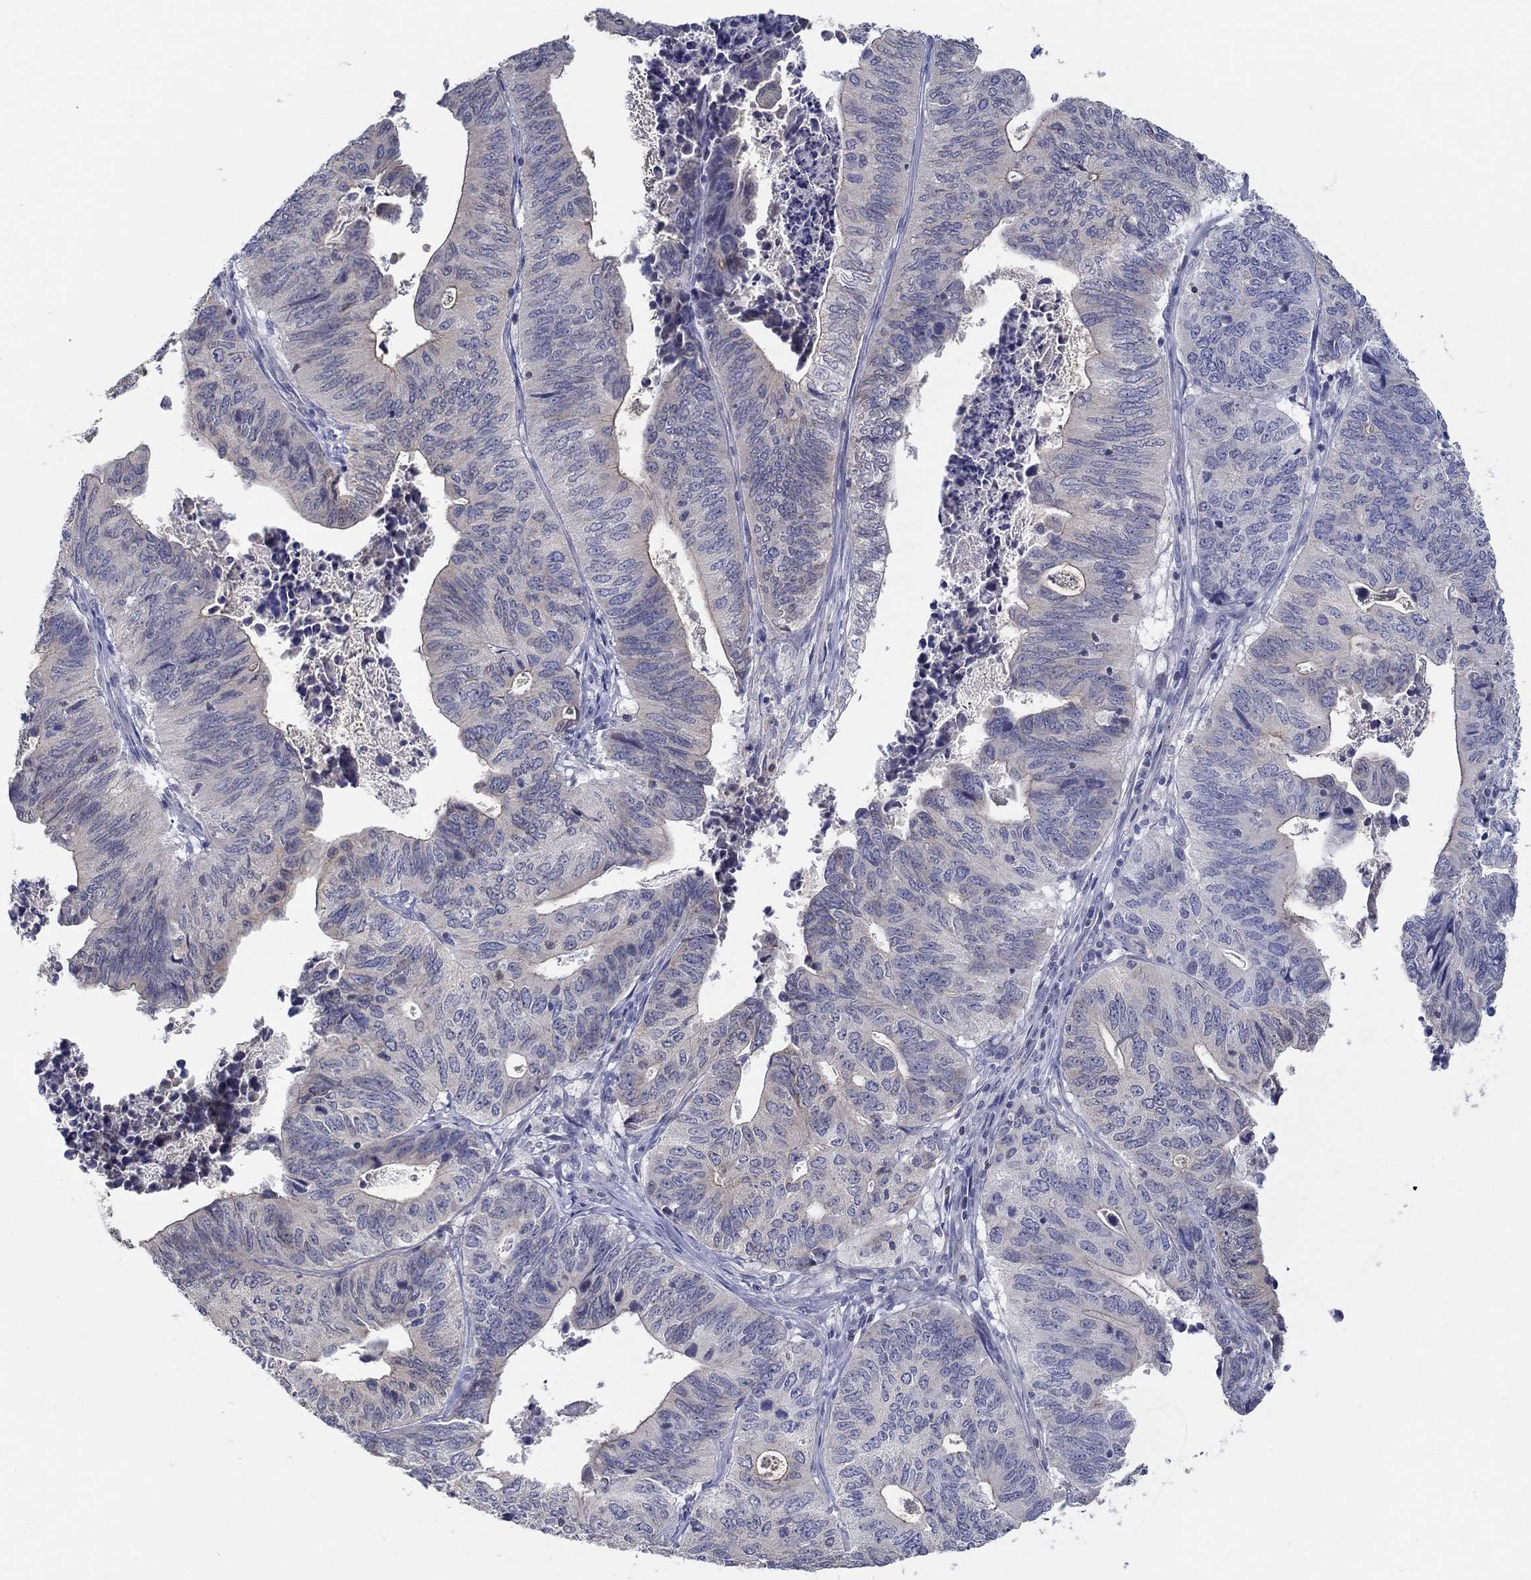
{"staining": {"intensity": "negative", "quantity": "none", "location": "none"}, "tissue": "stomach cancer", "cell_type": "Tumor cells", "image_type": "cancer", "snomed": [{"axis": "morphology", "description": "Adenocarcinoma, NOS"}, {"axis": "topography", "description": "Stomach, upper"}], "caption": "Immunohistochemistry (IHC) histopathology image of neoplastic tissue: stomach cancer (adenocarcinoma) stained with DAB (3,3'-diaminobenzidine) displays no significant protein expression in tumor cells.", "gene": "ERMP1", "patient": {"sex": "female", "age": 67}}